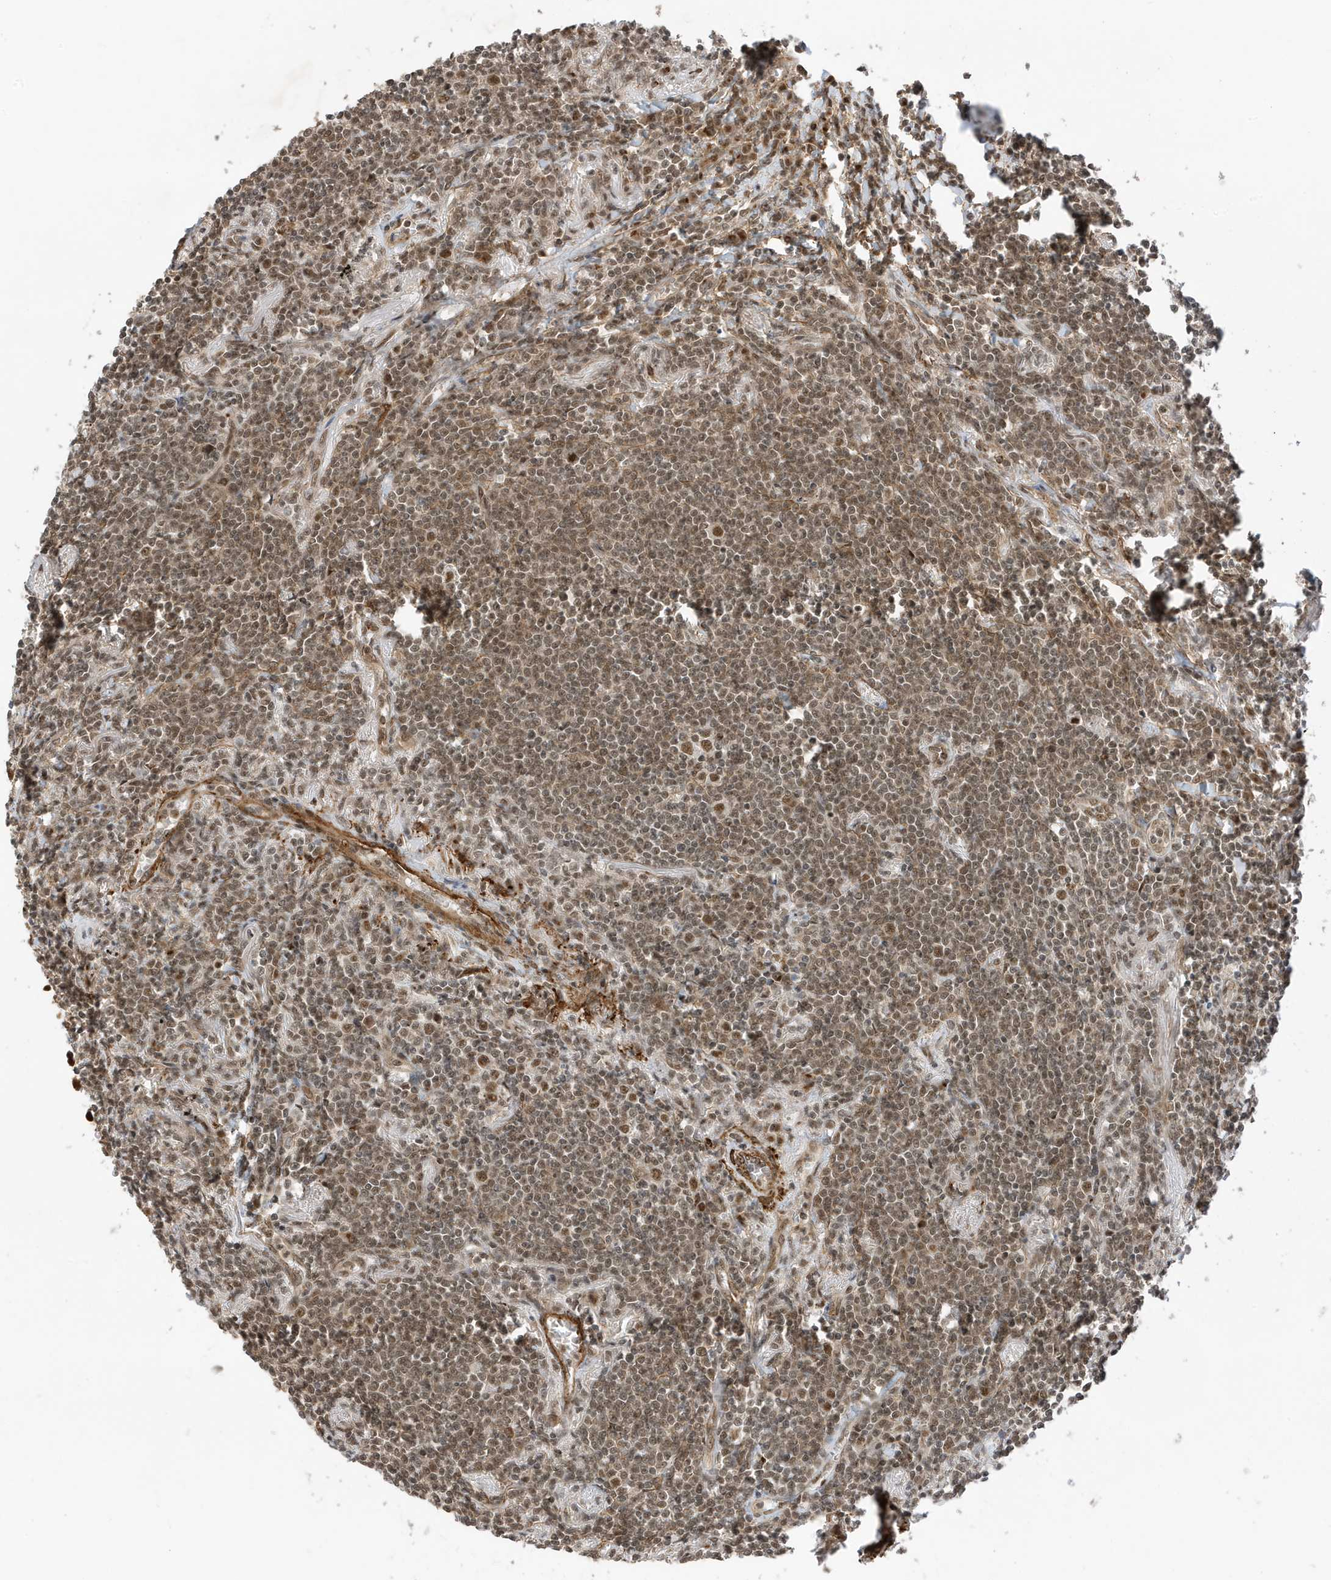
{"staining": {"intensity": "moderate", "quantity": "25%-75%", "location": "nuclear"}, "tissue": "lymphoma", "cell_type": "Tumor cells", "image_type": "cancer", "snomed": [{"axis": "morphology", "description": "Malignant lymphoma, non-Hodgkin's type, Low grade"}, {"axis": "topography", "description": "Lung"}], "caption": "Moderate nuclear staining for a protein is appreciated in about 25%-75% of tumor cells of malignant lymphoma, non-Hodgkin's type (low-grade) using immunohistochemistry (IHC).", "gene": "MAST3", "patient": {"sex": "female", "age": 71}}